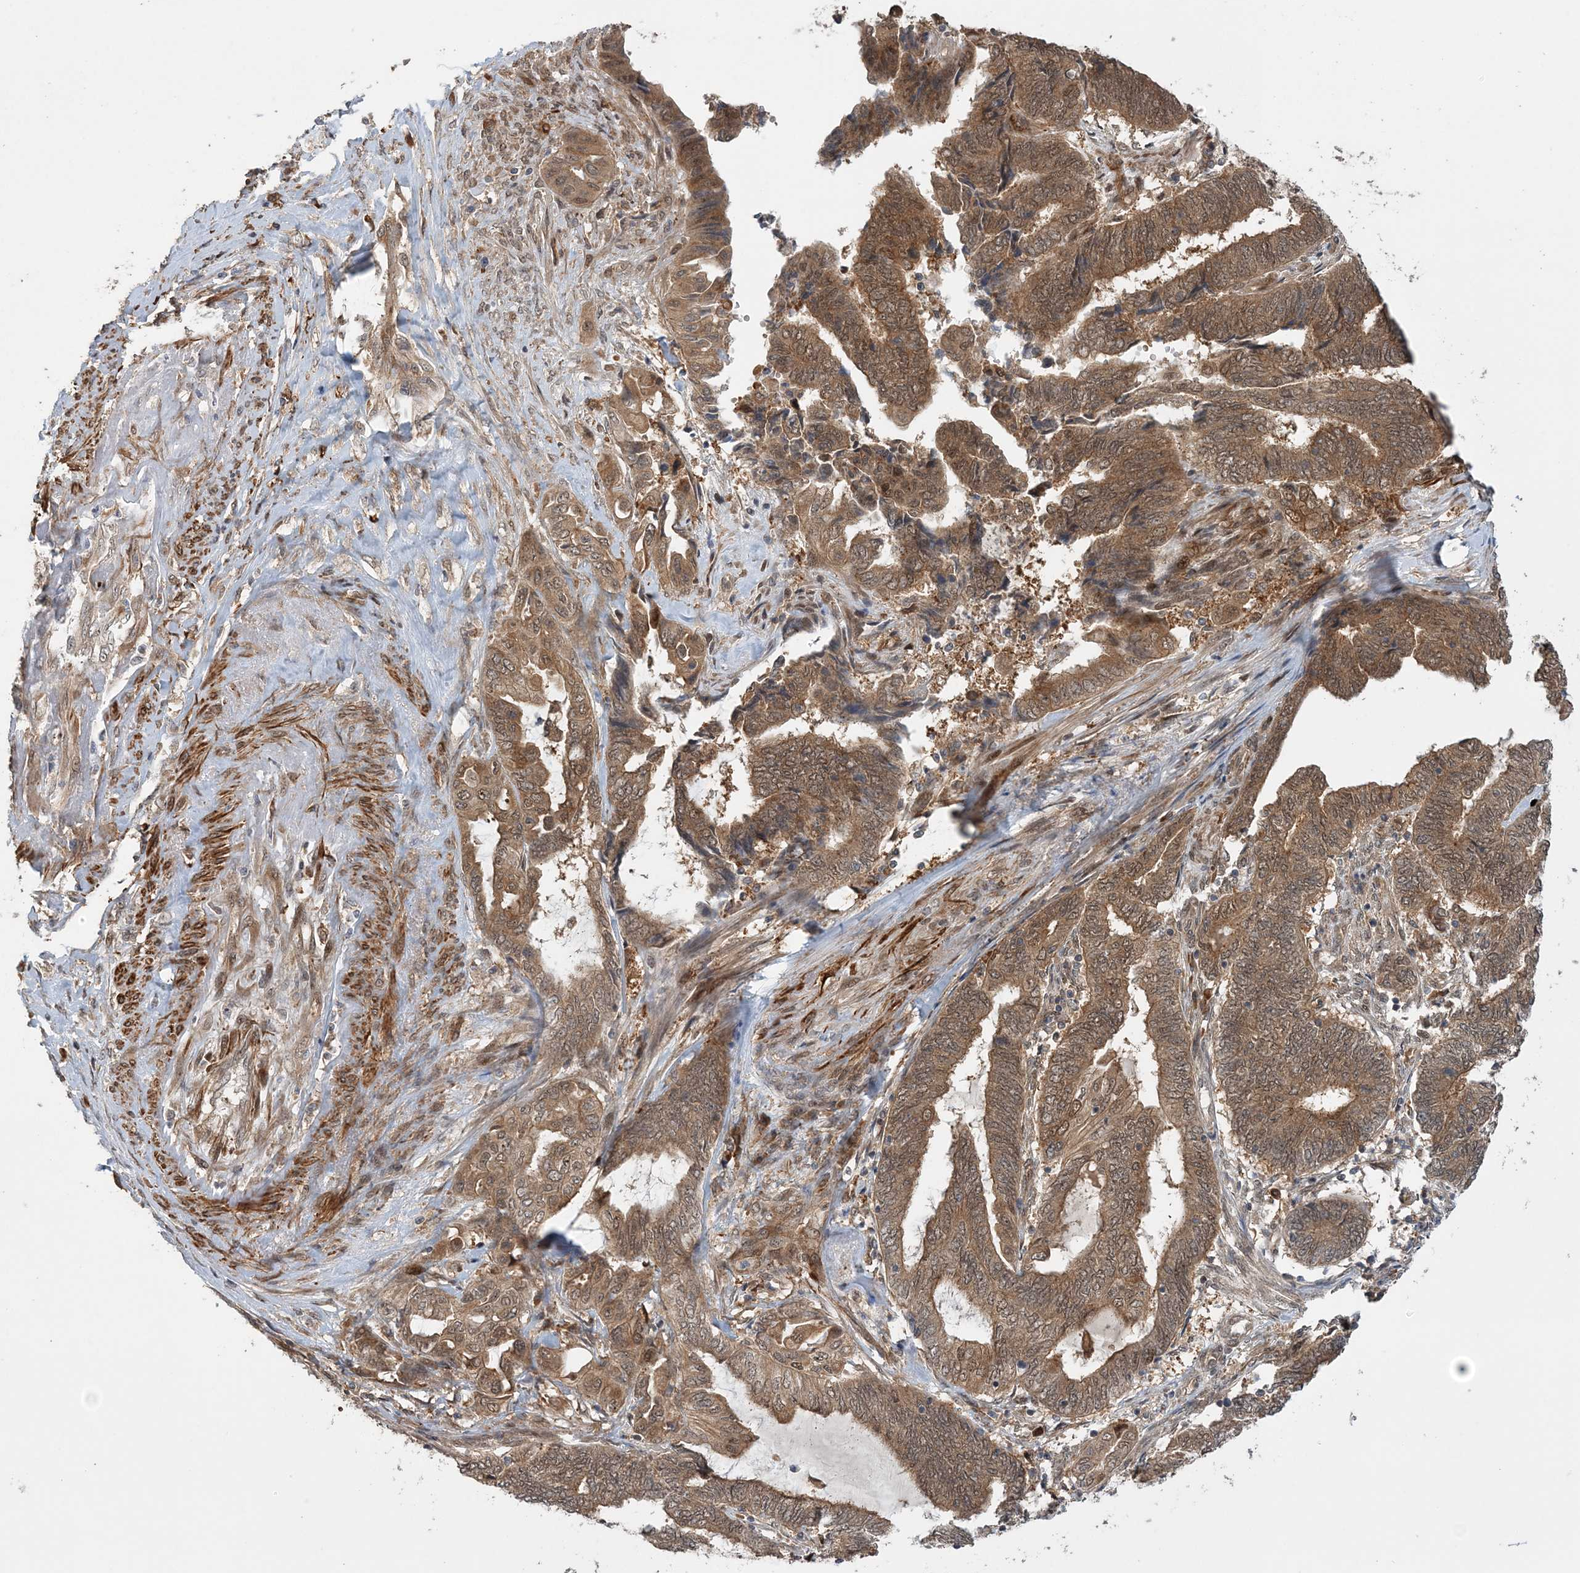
{"staining": {"intensity": "moderate", "quantity": ">75%", "location": "cytoplasmic/membranous,nuclear"}, "tissue": "endometrial cancer", "cell_type": "Tumor cells", "image_type": "cancer", "snomed": [{"axis": "morphology", "description": "Adenocarcinoma, NOS"}, {"axis": "topography", "description": "Uterus"}, {"axis": "topography", "description": "Endometrium"}], "caption": "DAB (3,3'-diaminobenzidine) immunohistochemical staining of endometrial cancer exhibits moderate cytoplasmic/membranous and nuclear protein staining in about >75% of tumor cells.", "gene": "UBTD2", "patient": {"sex": "female", "age": 70}}